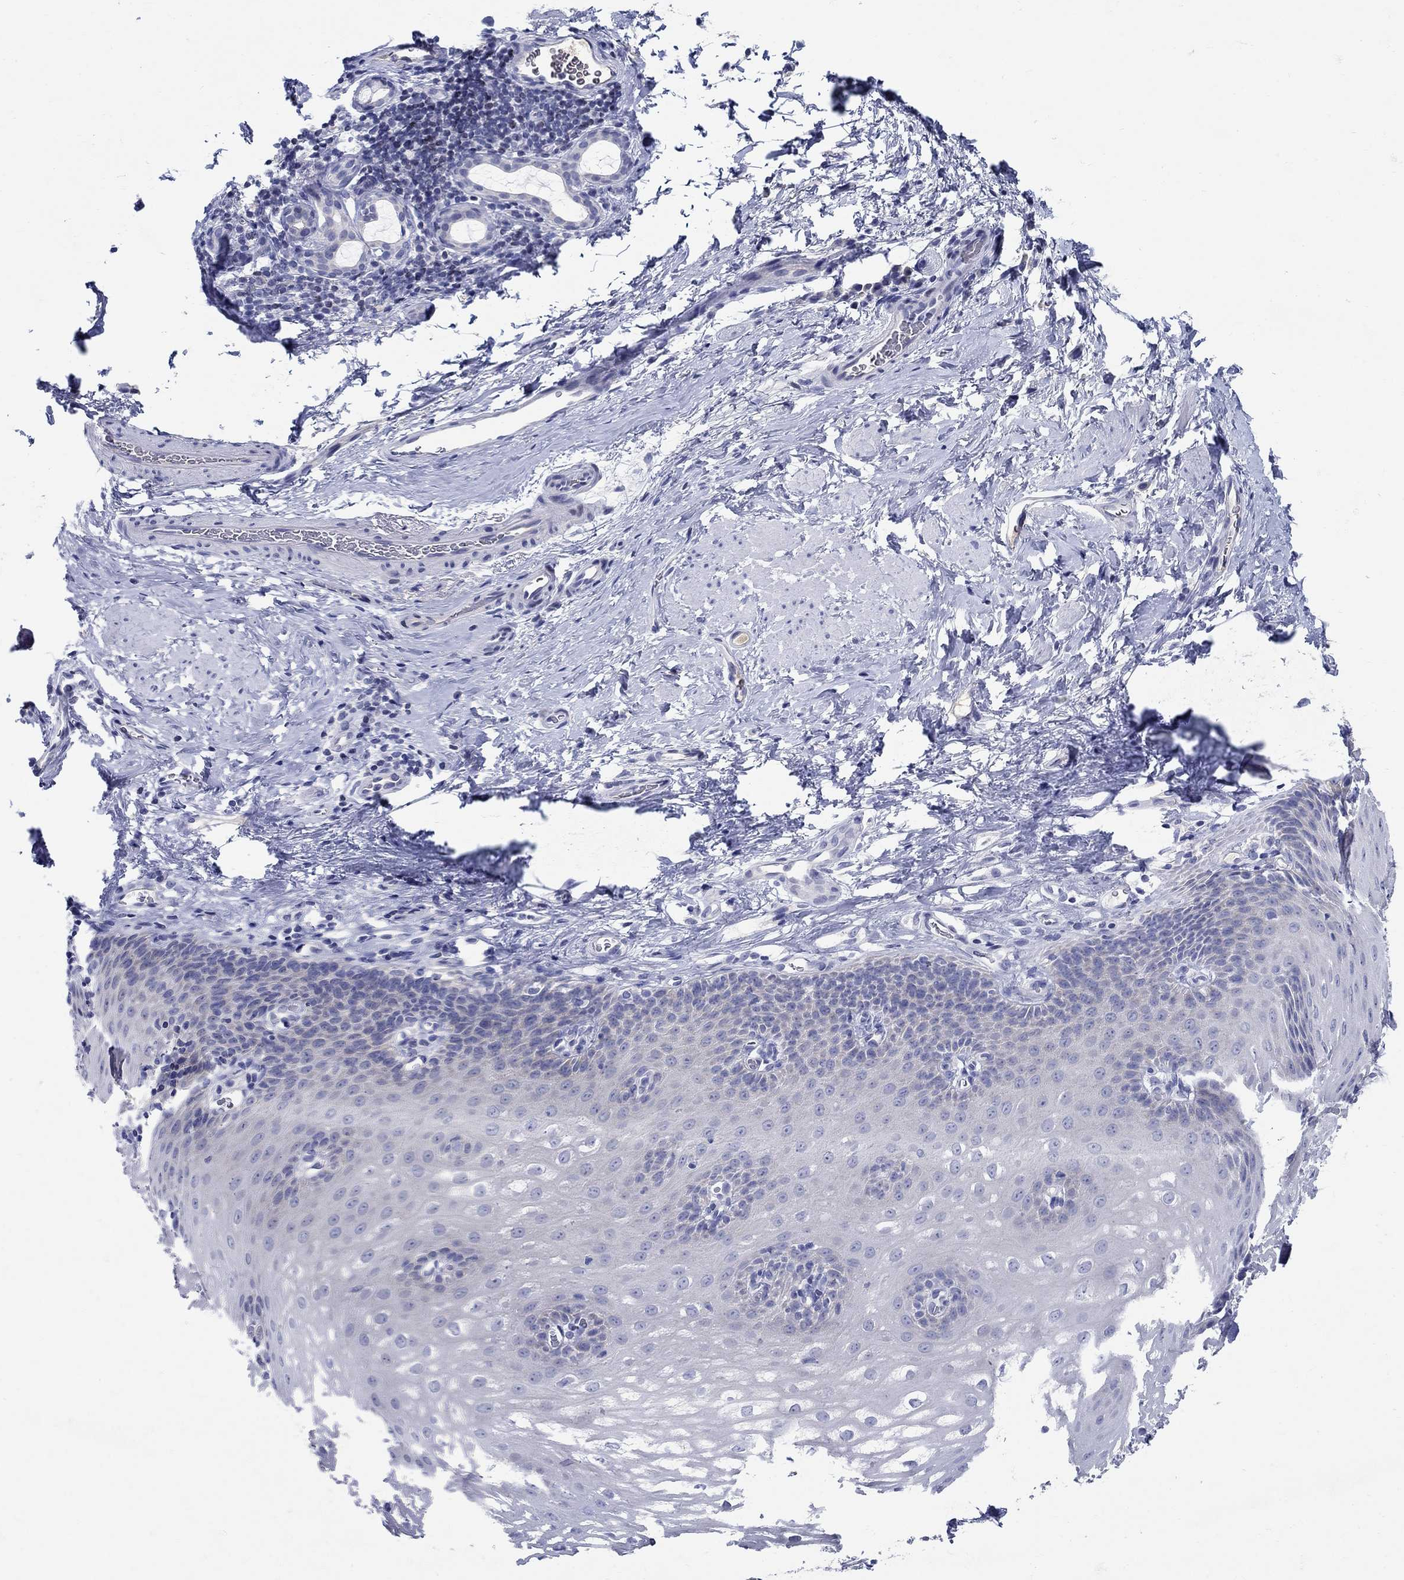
{"staining": {"intensity": "negative", "quantity": "none", "location": "none"}, "tissue": "esophagus", "cell_type": "Squamous epithelial cells", "image_type": "normal", "snomed": [{"axis": "morphology", "description": "Normal tissue, NOS"}, {"axis": "topography", "description": "Esophagus"}], "caption": "High power microscopy micrograph of an immunohistochemistry (IHC) micrograph of normal esophagus, revealing no significant expression in squamous epithelial cells.", "gene": "CRYGA", "patient": {"sex": "male", "age": 64}}